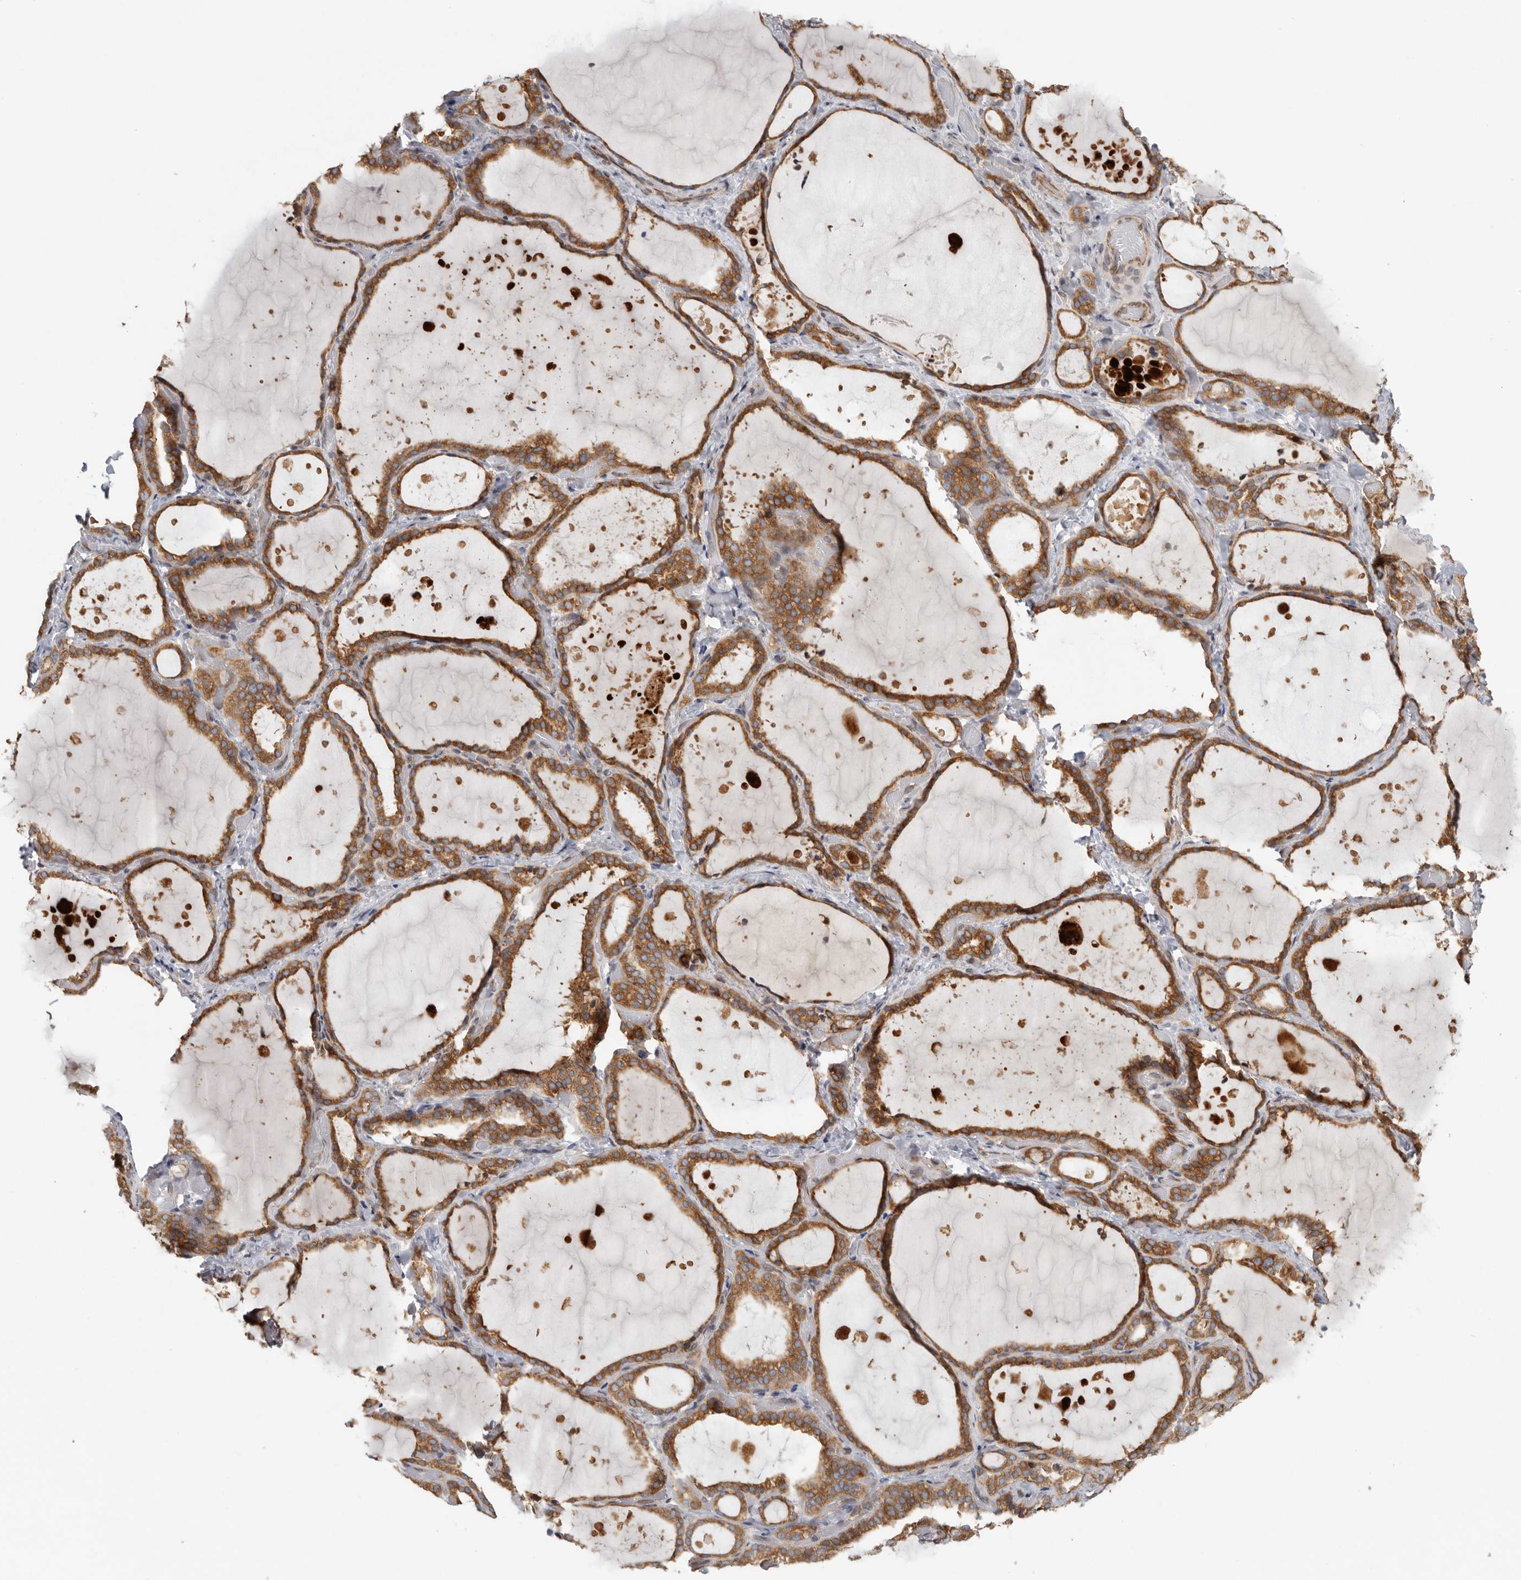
{"staining": {"intensity": "moderate", "quantity": ">75%", "location": "cytoplasmic/membranous"}, "tissue": "thyroid gland", "cell_type": "Glandular cells", "image_type": "normal", "snomed": [{"axis": "morphology", "description": "Normal tissue, NOS"}, {"axis": "topography", "description": "Thyroid gland"}], "caption": "Protein expression analysis of normal thyroid gland exhibits moderate cytoplasmic/membranous positivity in approximately >75% of glandular cells.", "gene": "BCAP29", "patient": {"sex": "female", "age": 44}}